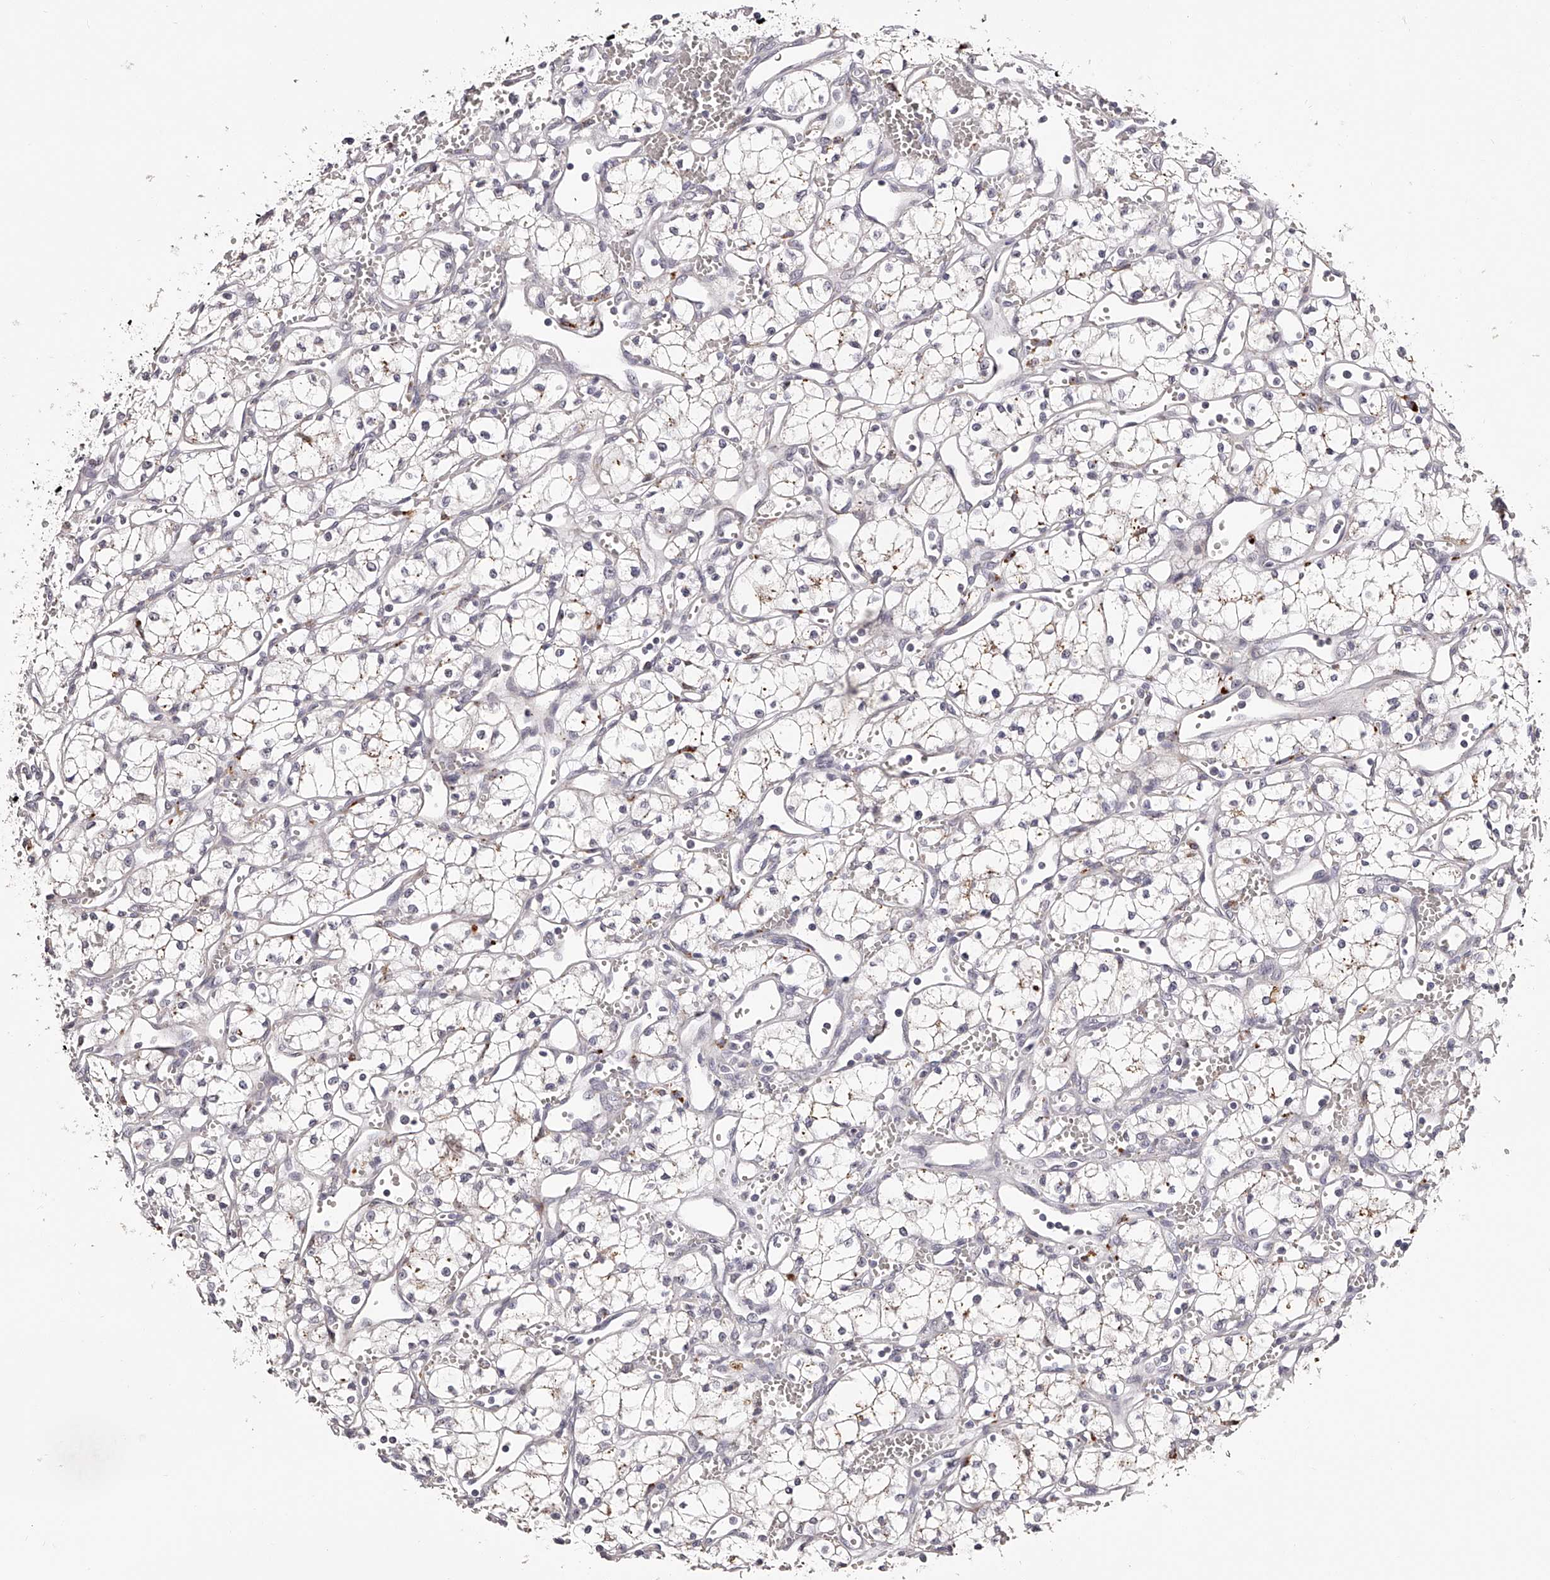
{"staining": {"intensity": "negative", "quantity": "none", "location": "none"}, "tissue": "renal cancer", "cell_type": "Tumor cells", "image_type": "cancer", "snomed": [{"axis": "morphology", "description": "Adenocarcinoma, NOS"}, {"axis": "topography", "description": "Kidney"}], "caption": "There is no significant positivity in tumor cells of adenocarcinoma (renal). Nuclei are stained in blue.", "gene": "SLC35D3", "patient": {"sex": "male", "age": 59}}